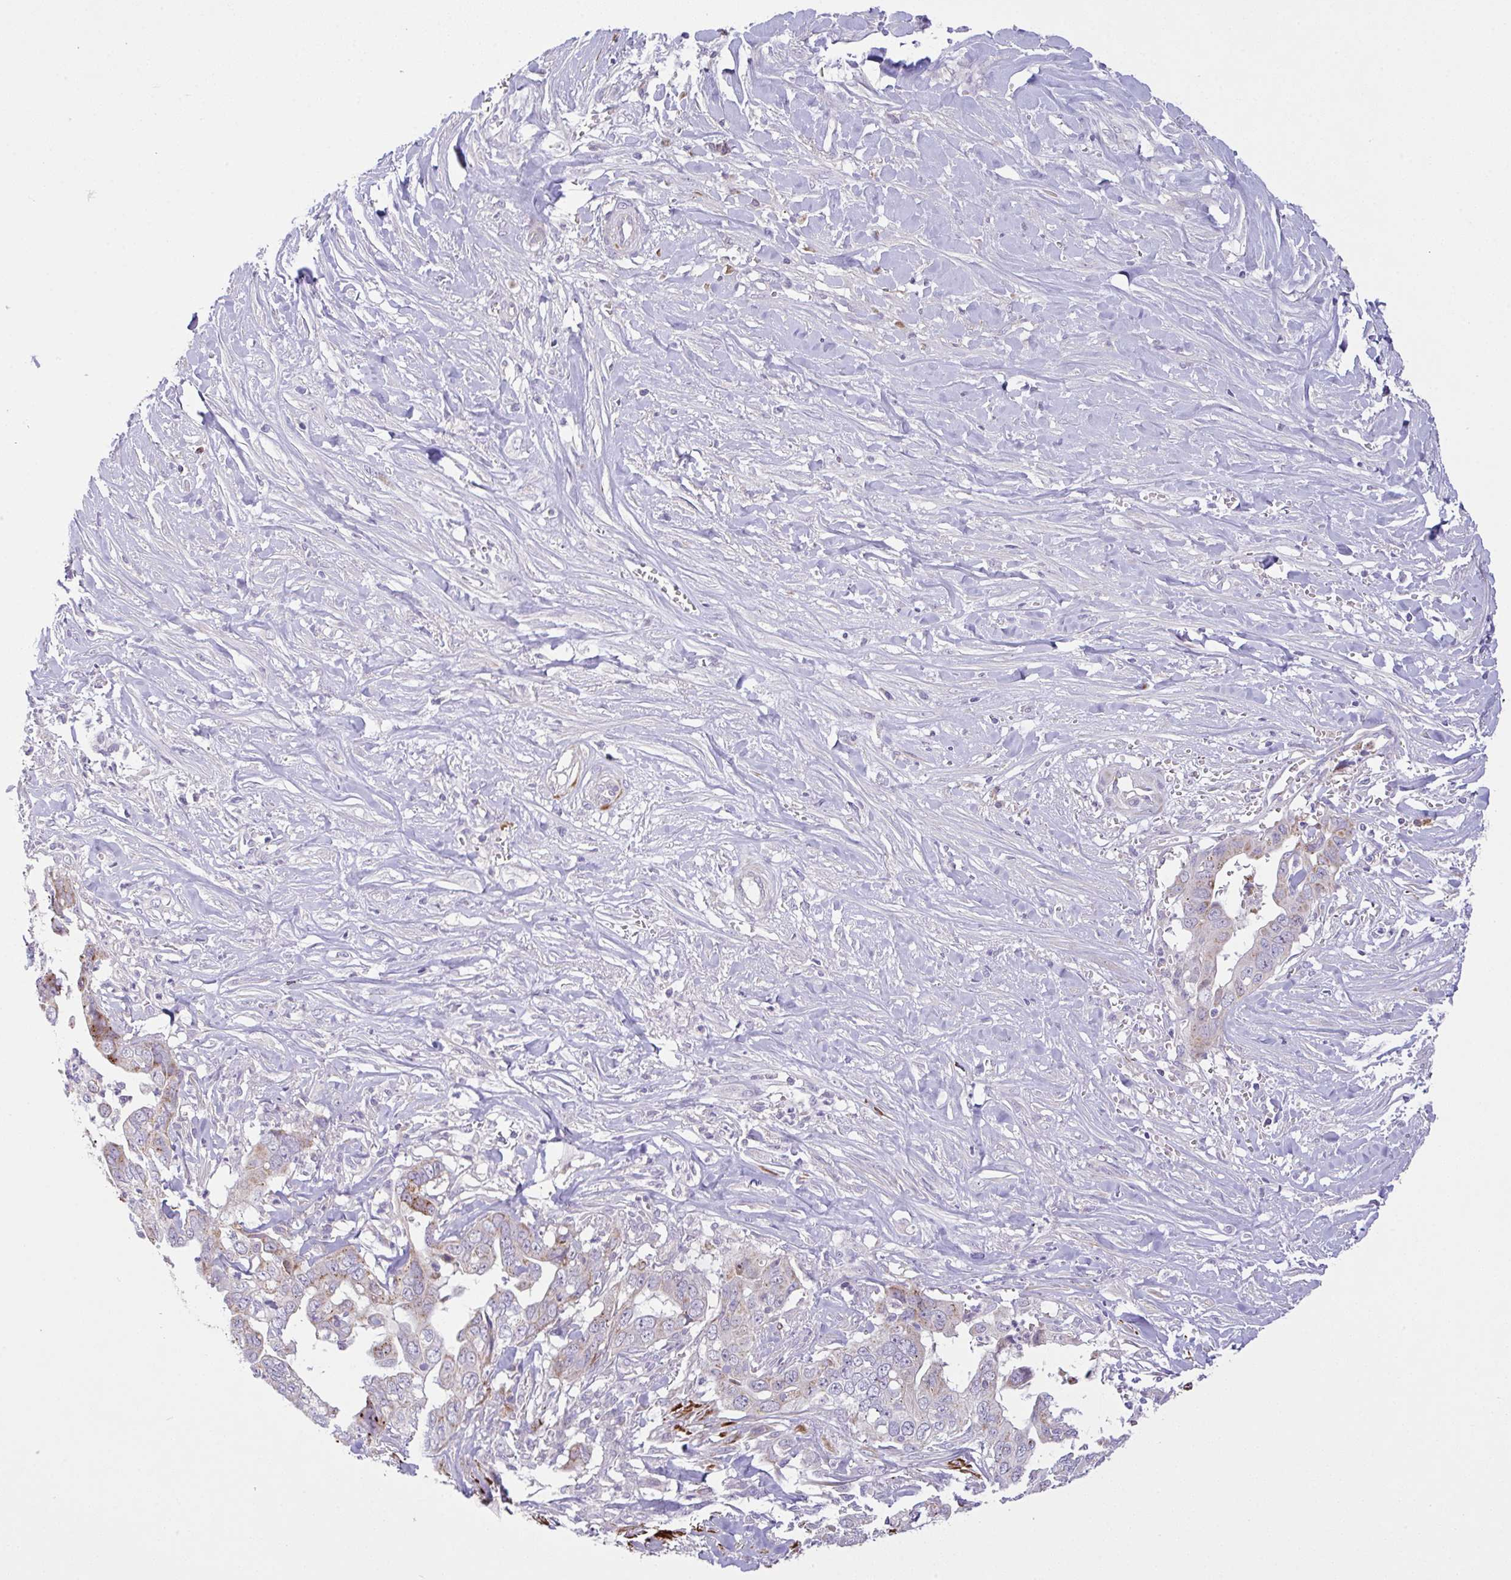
{"staining": {"intensity": "moderate", "quantity": "<25%", "location": "cytoplasmic/membranous"}, "tissue": "liver cancer", "cell_type": "Tumor cells", "image_type": "cancer", "snomed": [{"axis": "morphology", "description": "Cholangiocarcinoma"}, {"axis": "topography", "description": "Liver"}], "caption": "An immunohistochemistry (IHC) image of neoplastic tissue is shown. Protein staining in brown labels moderate cytoplasmic/membranous positivity in cholangiocarcinoma (liver) within tumor cells. (DAB (3,3'-diaminobenzidine) = brown stain, brightfield microscopy at high magnification).", "gene": "CHDH", "patient": {"sex": "female", "age": 79}}